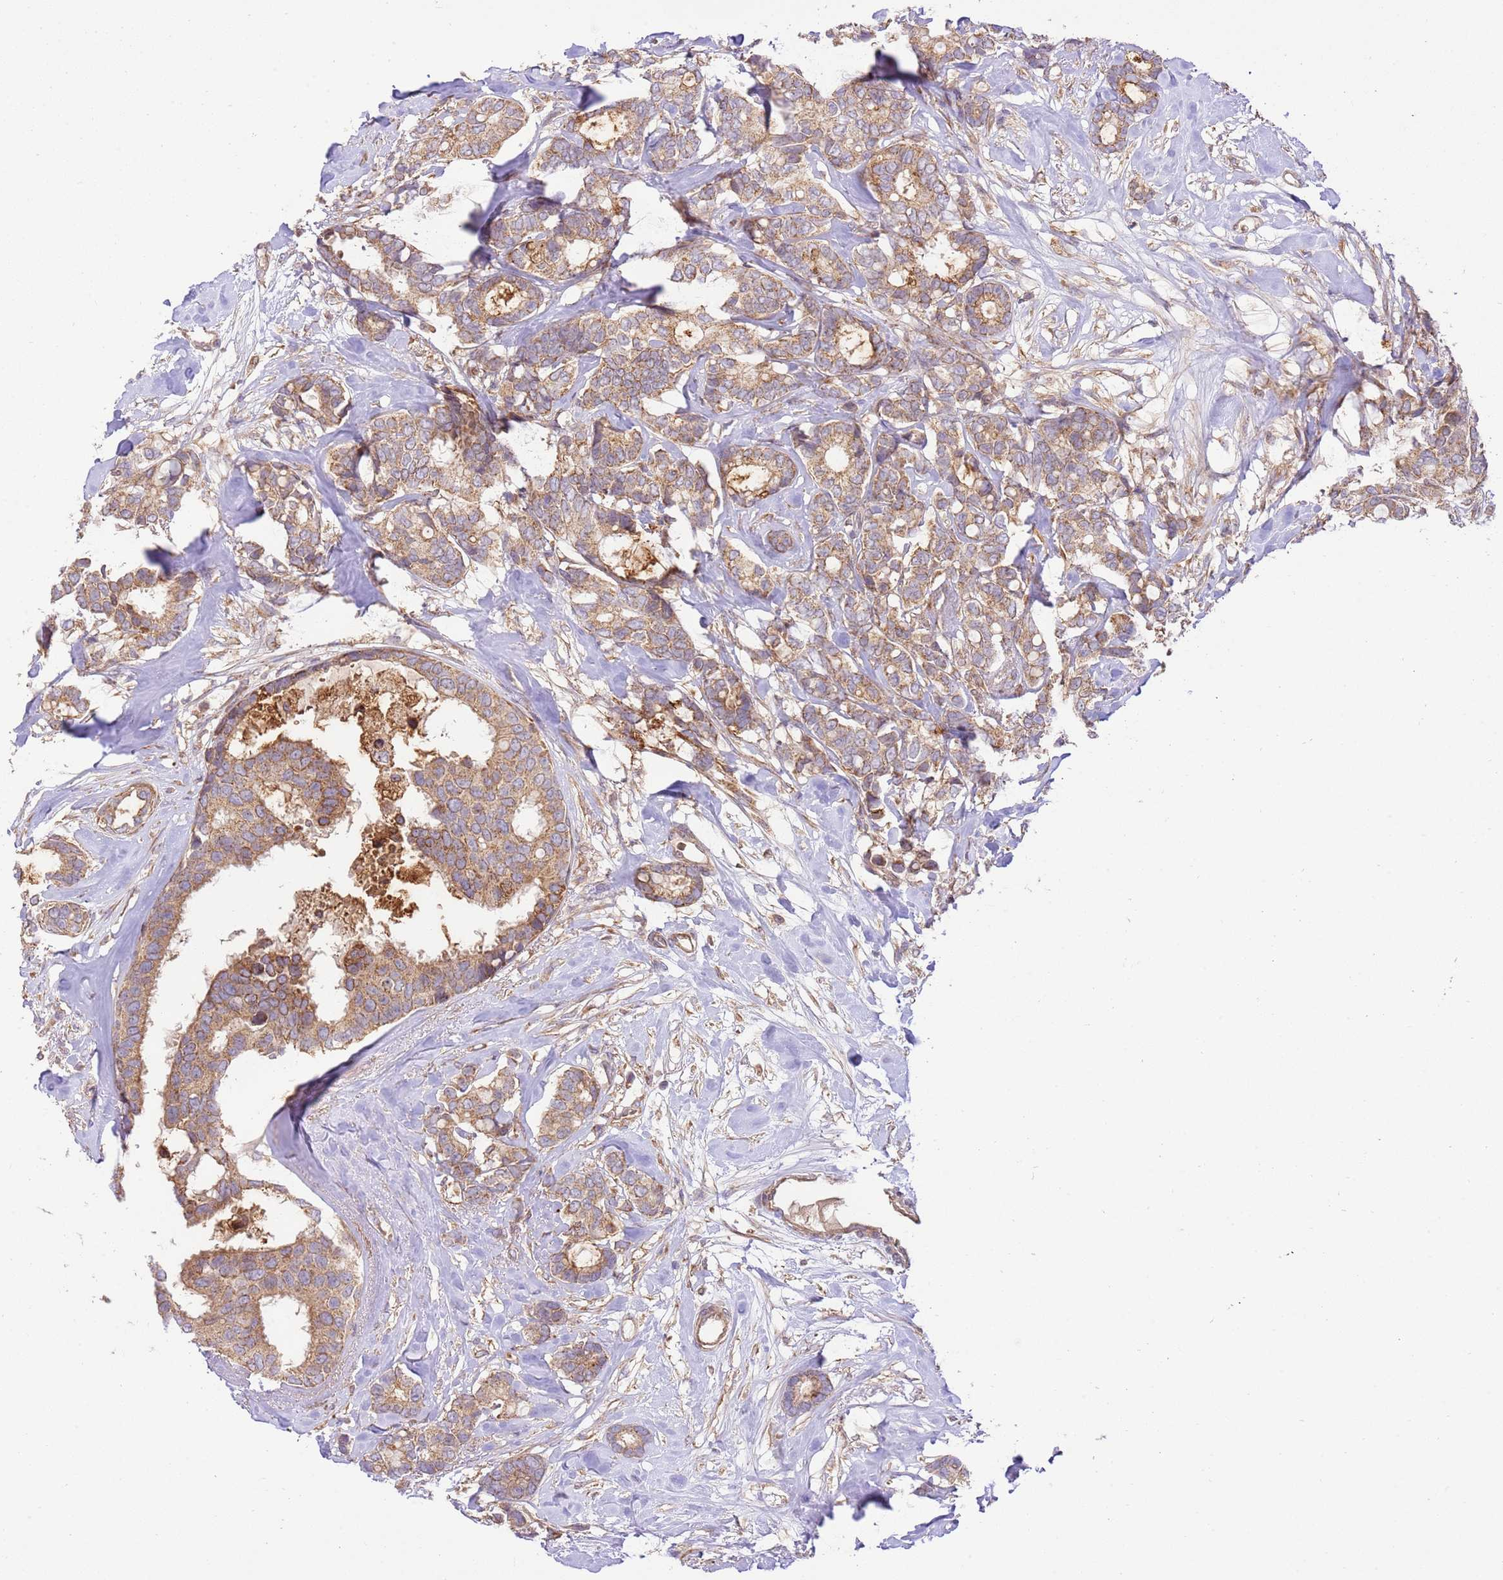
{"staining": {"intensity": "moderate", "quantity": ">75%", "location": "cytoplasmic/membranous"}, "tissue": "breast cancer", "cell_type": "Tumor cells", "image_type": "cancer", "snomed": [{"axis": "morphology", "description": "Duct carcinoma"}, {"axis": "topography", "description": "Breast"}], "caption": "A photomicrograph of intraductal carcinoma (breast) stained for a protein demonstrates moderate cytoplasmic/membranous brown staining in tumor cells.", "gene": "SPATA2L", "patient": {"sex": "female", "age": 87}}